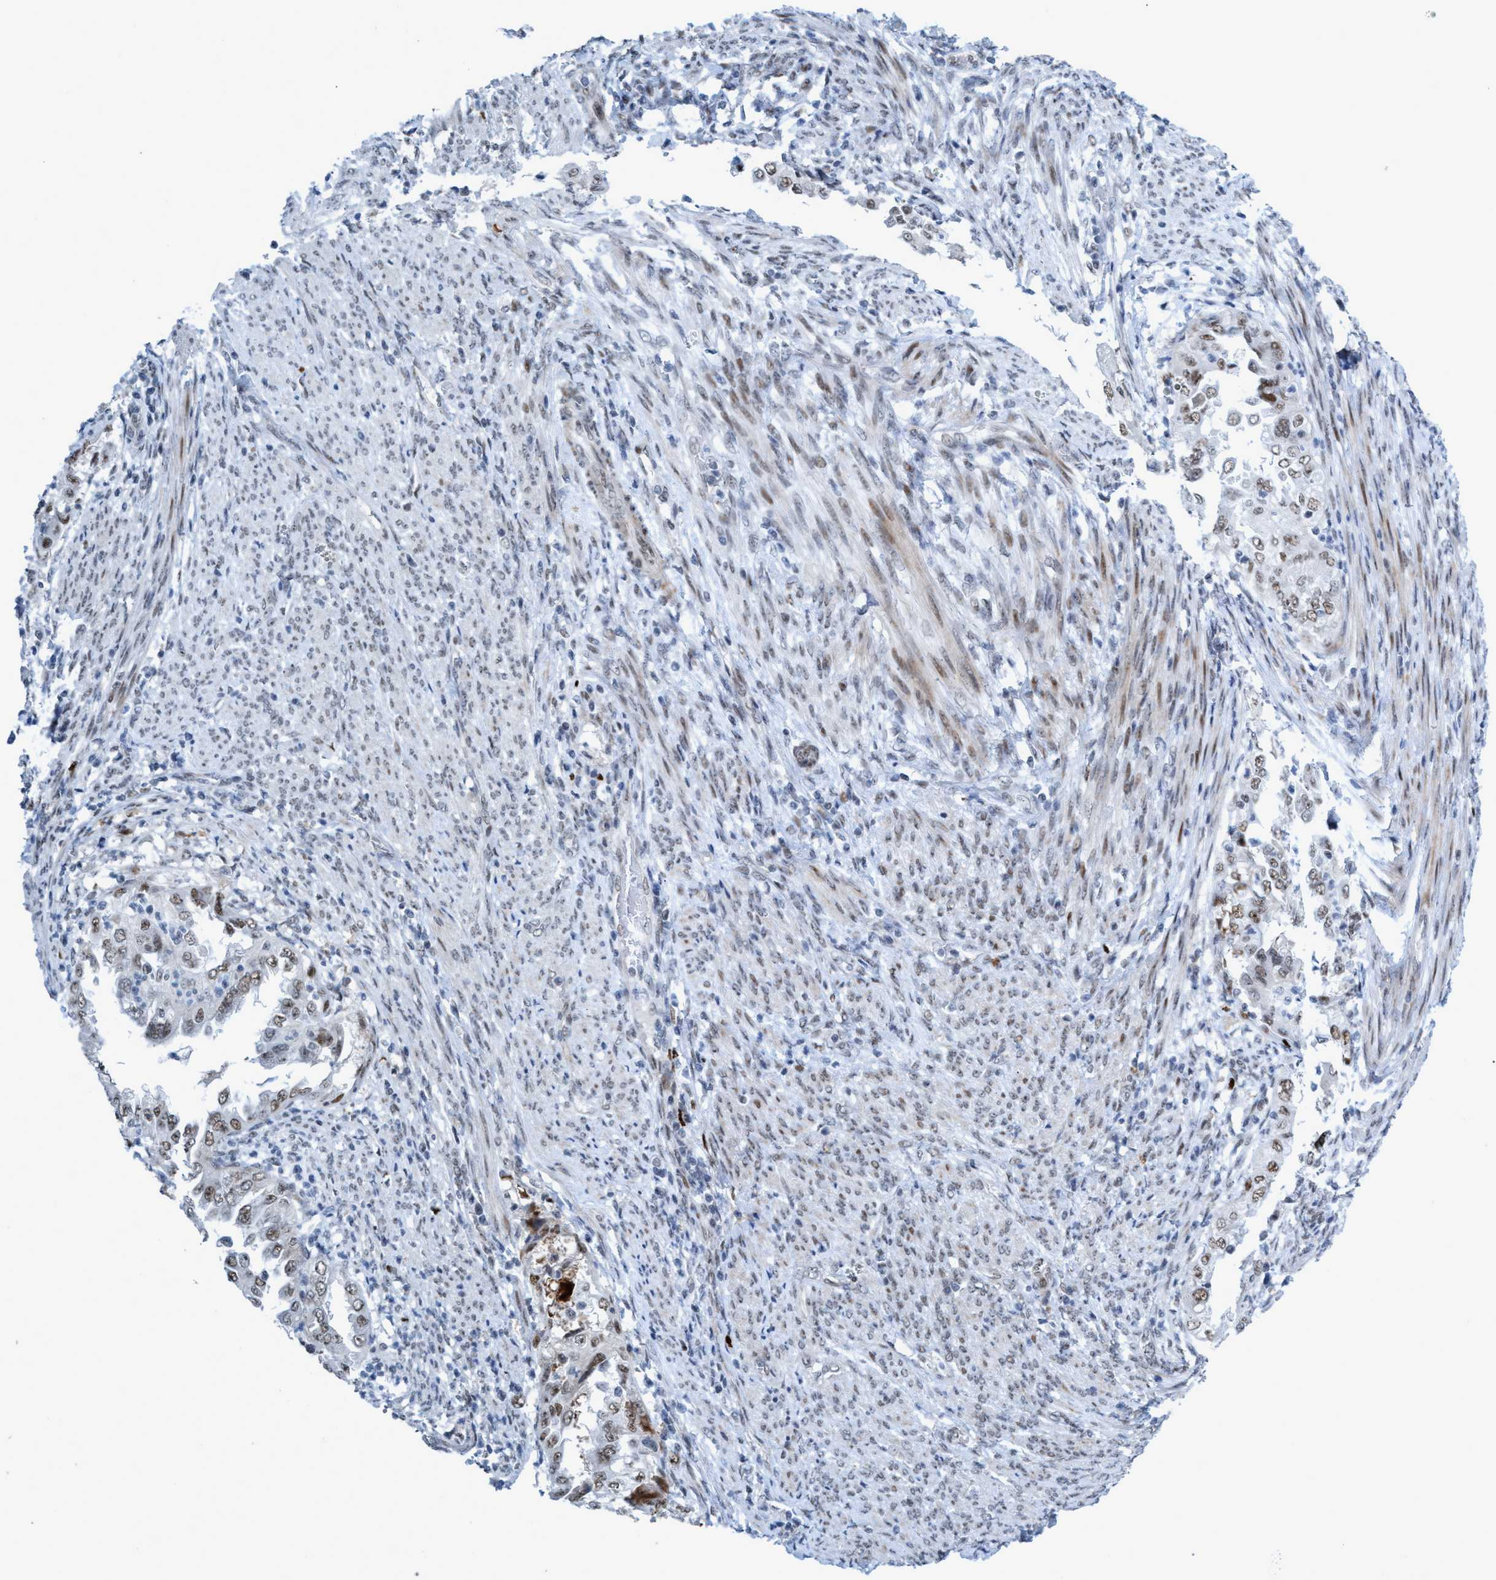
{"staining": {"intensity": "weak", "quantity": ">75%", "location": "nuclear"}, "tissue": "endometrial cancer", "cell_type": "Tumor cells", "image_type": "cancer", "snomed": [{"axis": "morphology", "description": "Adenocarcinoma, NOS"}, {"axis": "topography", "description": "Endometrium"}], "caption": "Endometrial cancer tissue displays weak nuclear positivity in approximately >75% of tumor cells", "gene": "CWC27", "patient": {"sex": "female", "age": 85}}